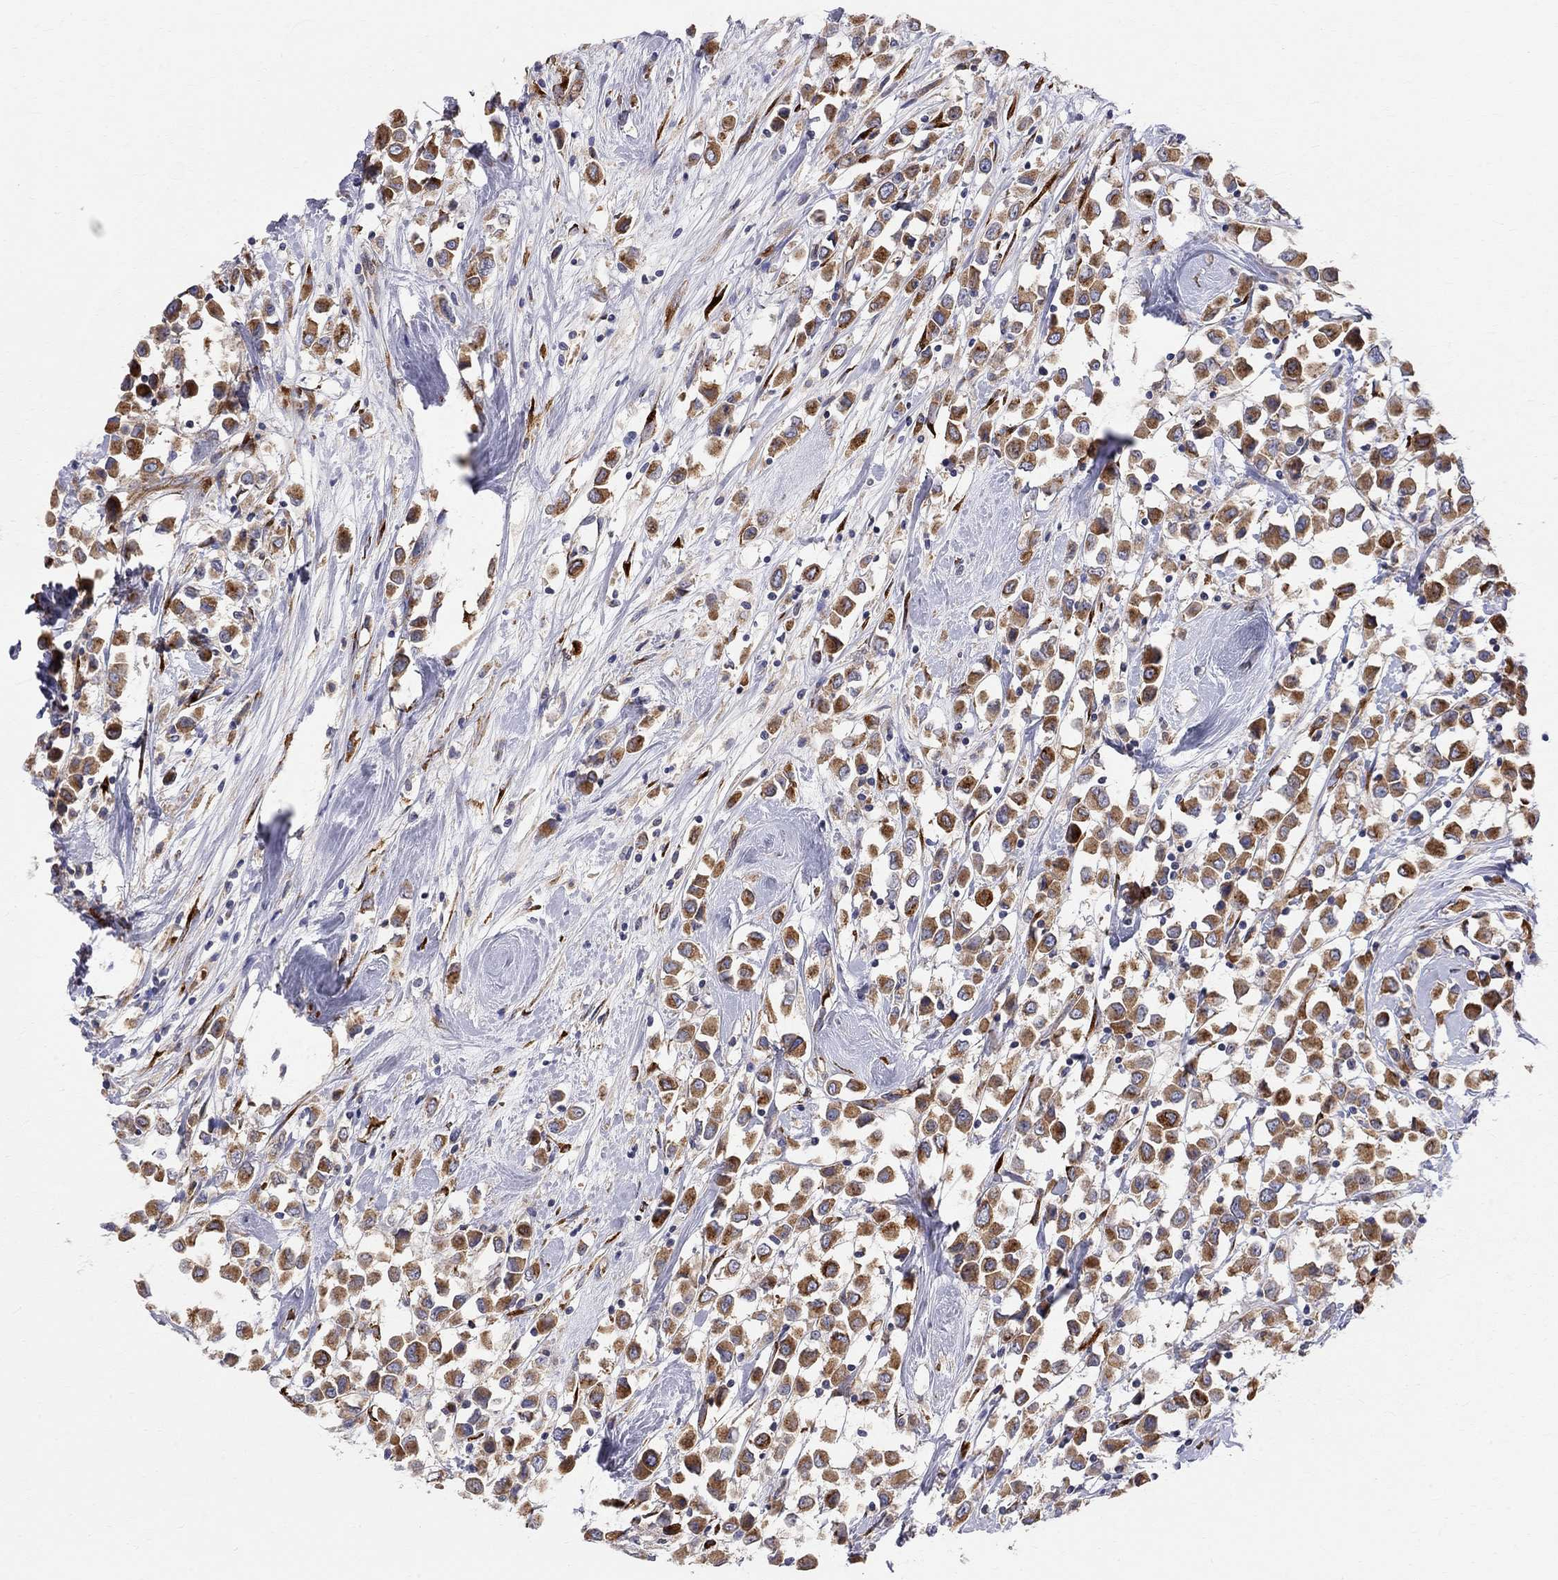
{"staining": {"intensity": "strong", "quantity": ">75%", "location": "cytoplasmic/membranous"}, "tissue": "breast cancer", "cell_type": "Tumor cells", "image_type": "cancer", "snomed": [{"axis": "morphology", "description": "Duct carcinoma"}, {"axis": "topography", "description": "Breast"}], "caption": "Breast cancer was stained to show a protein in brown. There is high levels of strong cytoplasmic/membranous positivity in approximately >75% of tumor cells. The staining was performed using DAB to visualize the protein expression in brown, while the nuclei were stained in blue with hematoxylin (Magnification: 20x).", "gene": "CASTOR1", "patient": {"sex": "female", "age": 61}}